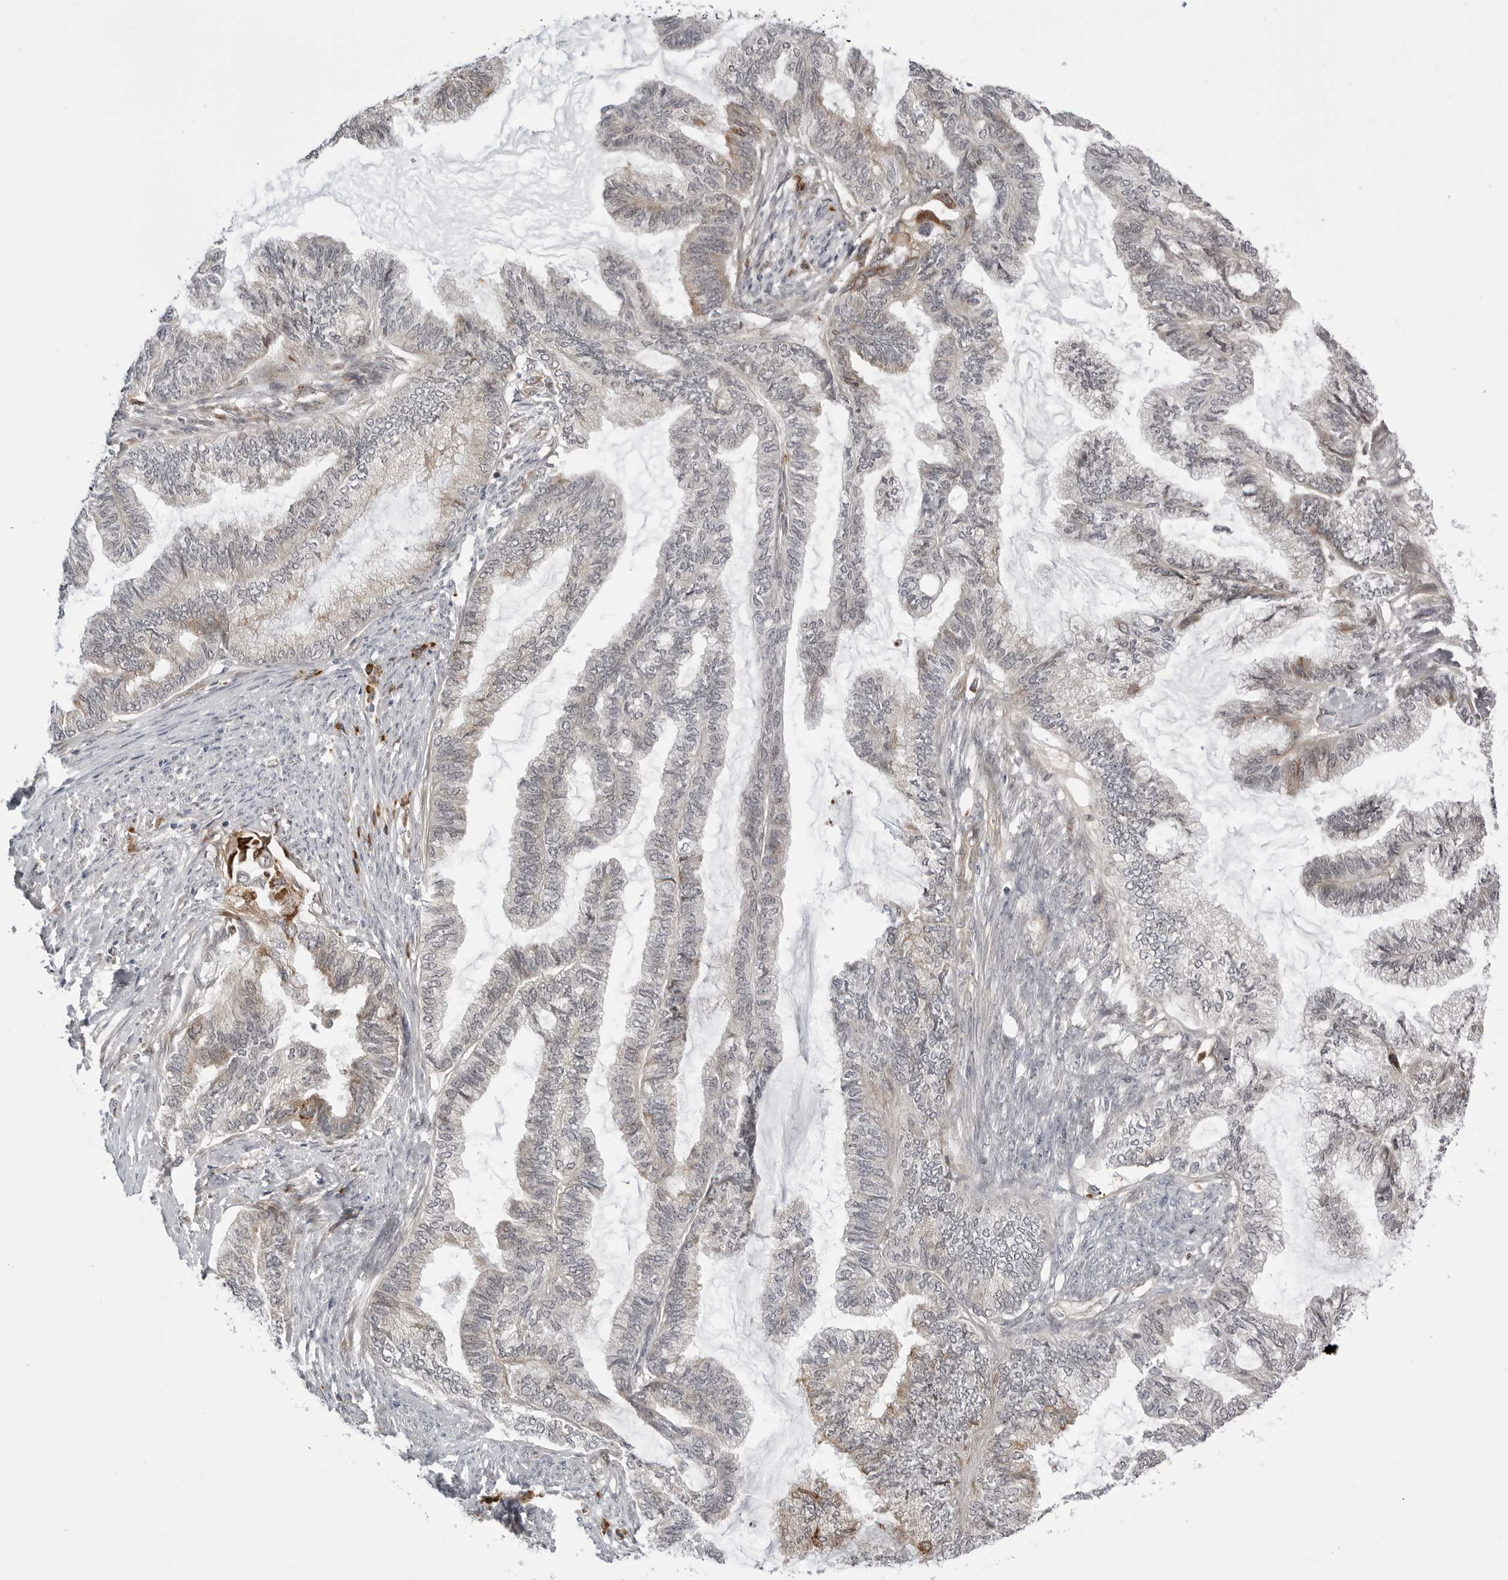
{"staining": {"intensity": "negative", "quantity": "none", "location": "none"}, "tissue": "endometrial cancer", "cell_type": "Tumor cells", "image_type": "cancer", "snomed": [{"axis": "morphology", "description": "Adenocarcinoma, NOS"}, {"axis": "topography", "description": "Endometrium"}], "caption": "The histopathology image displays no significant staining in tumor cells of endometrial adenocarcinoma.", "gene": "ARL5A", "patient": {"sex": "female", "age": 86}}